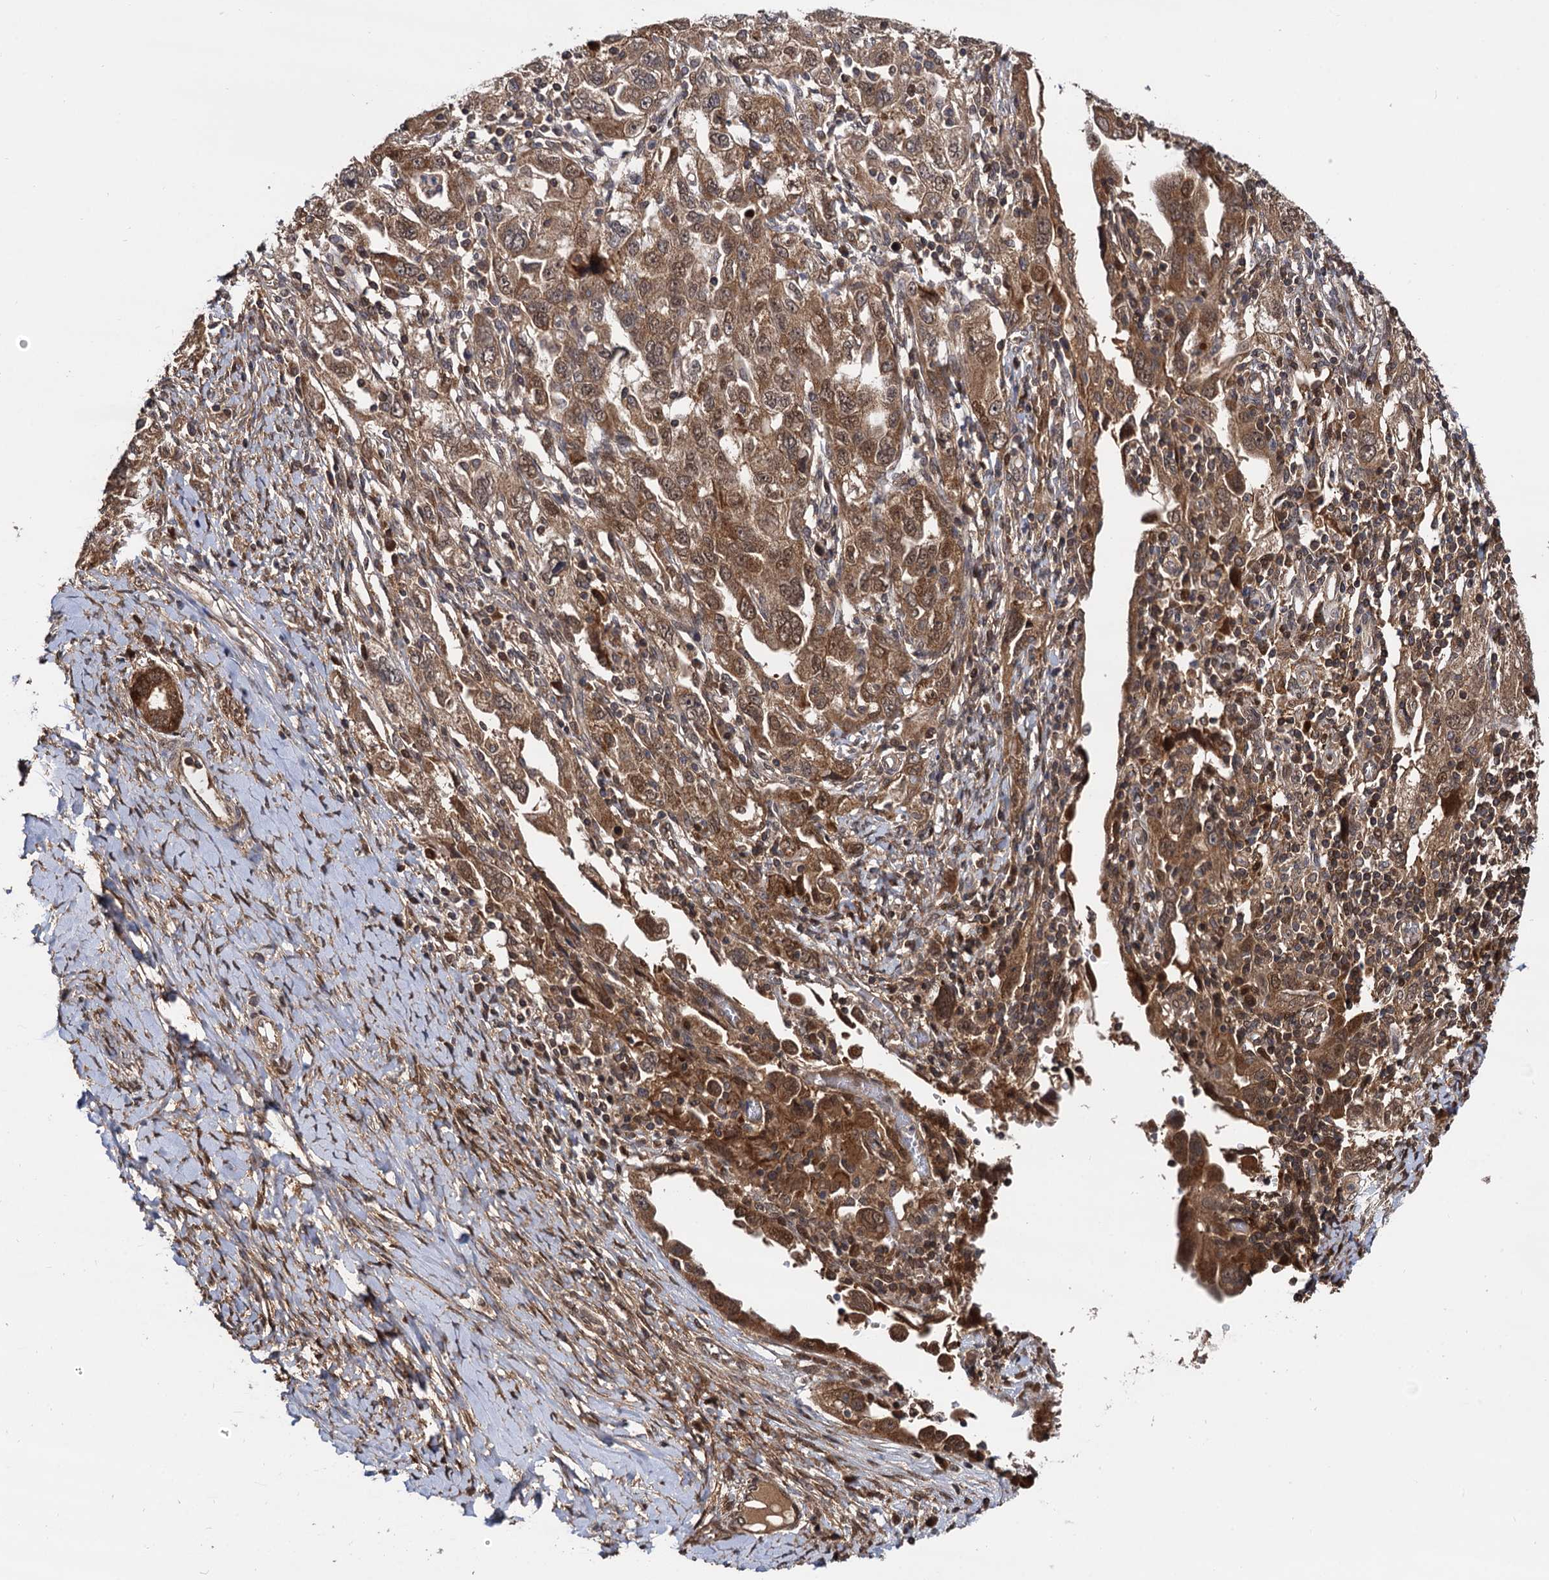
{"staining": {"intensity": "moderate", "quantity": ">75%", "location": "cytoplasmic/membranous,nuclear"}, "tissue": "ovarian cancer", "cell_type": "Tumor cells", "image_type": "cancer", "snomed": [{"axis": "morphology", "description": "Carcinoma, NOS"}, {"axis": "morphology", "description": "Cystadenocarcinoma, serous, NOS"}, {"axis": "topography", "description": "Ovary"}], "caption": "This photomicrograph displays IHC staining of carcinoma (ovarian), with medium moderate cytoplasmic/membranous and nuclear expression in about >75% of tumor cells.", "gene": "SELENOP", "patient": {"sex": "female", "age": 69}}